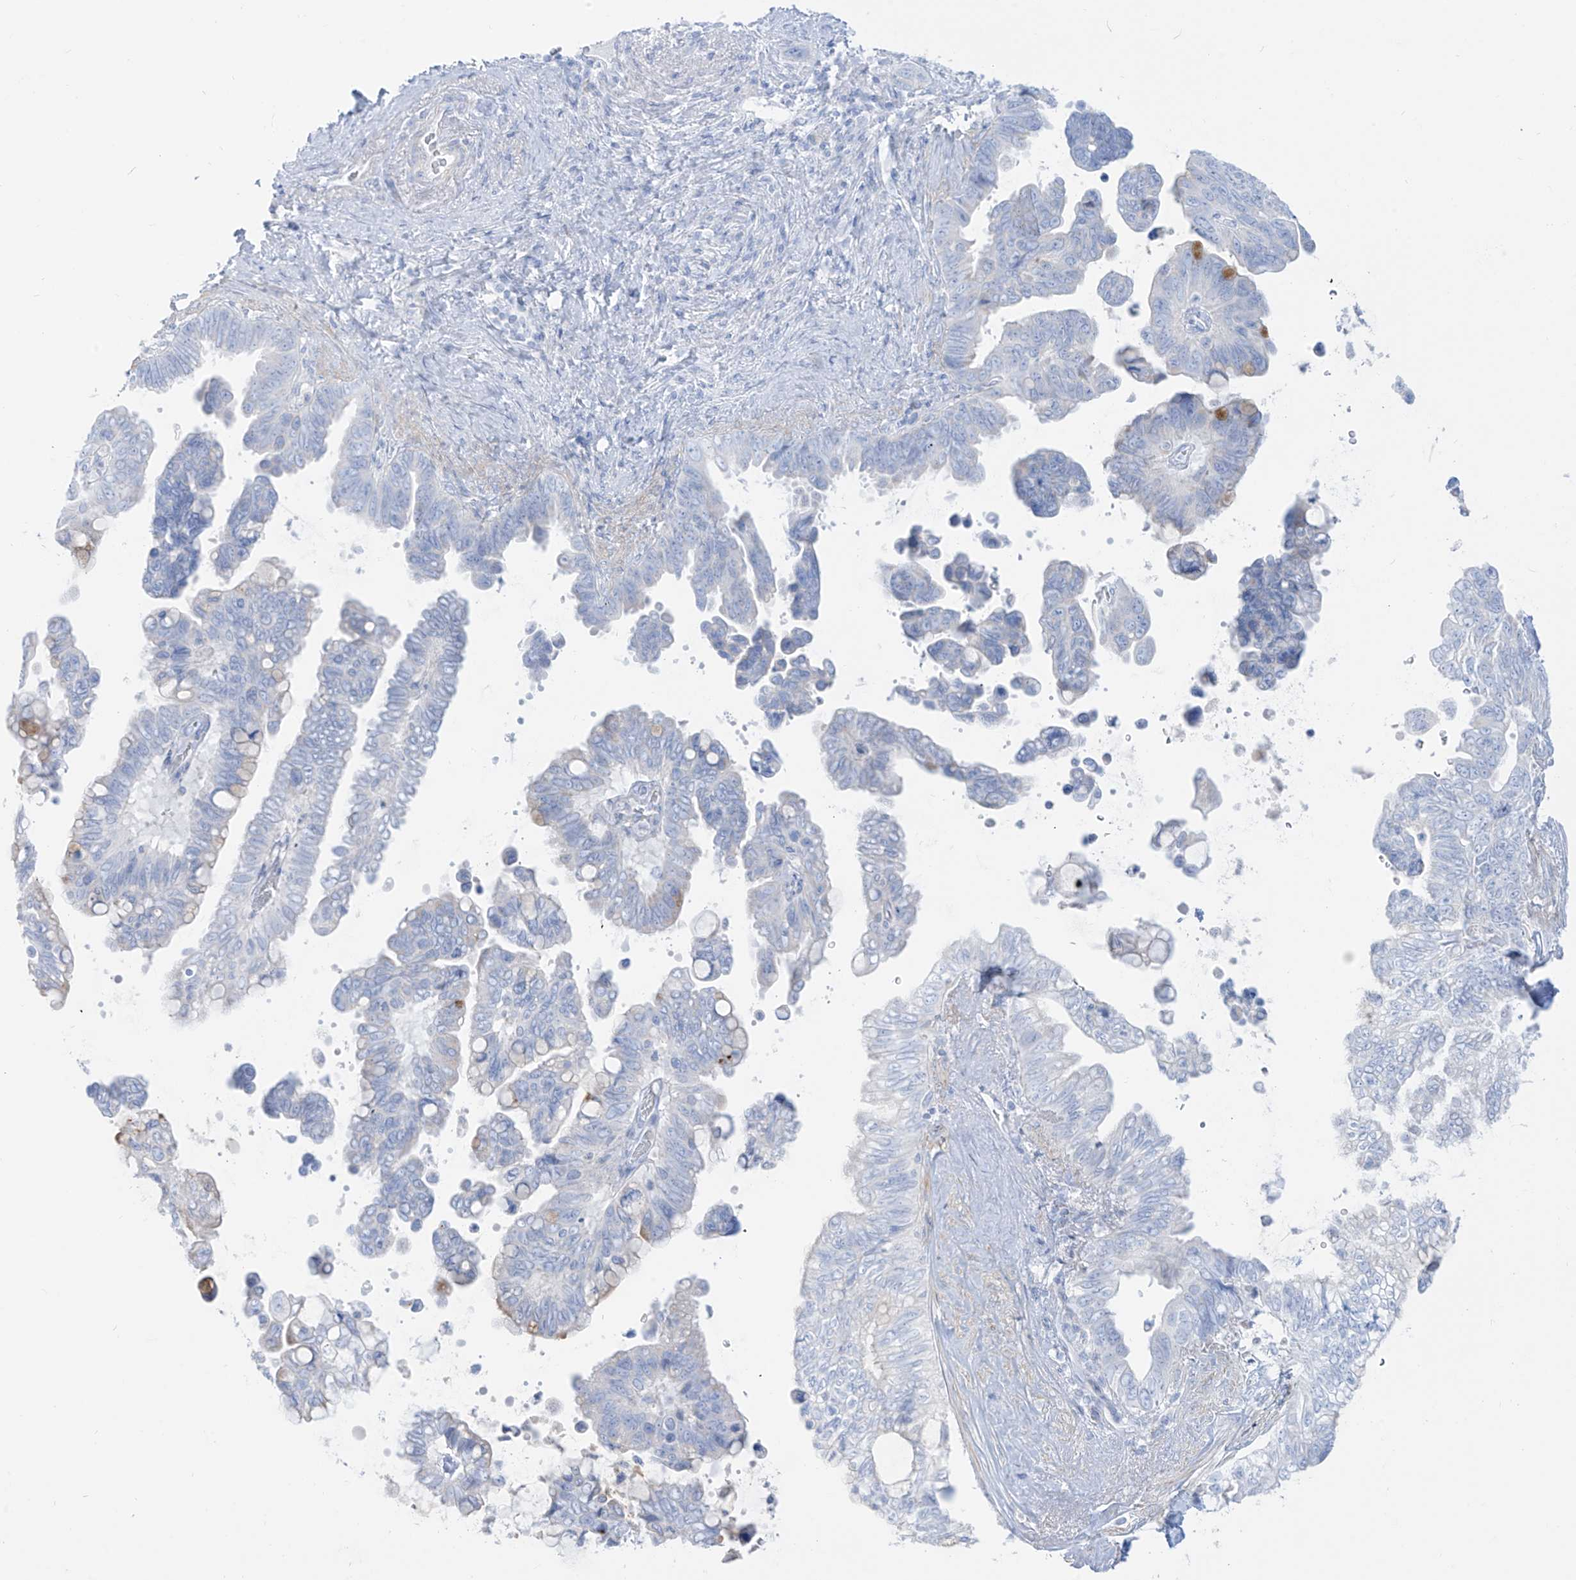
{"staining": {"intensity": "negative", "quantity": "none", "location": "none"}, "tissue": "pancreatic cancer", "cell_type": "Tumor cells", "image_type": "cancer", "snomed": [{"axis": "morphology", "description": "Adenocarcinoma, NOS"}, {"axis": "topography", "description": "Pancreas"}], "caption": "This is a micrograph of IHC staining of pancreatic adenocarcinoma, which shows no staining in tumor cells.", "gene": "SLC26A3", "patient": {"sex": "female", "age": 72}}